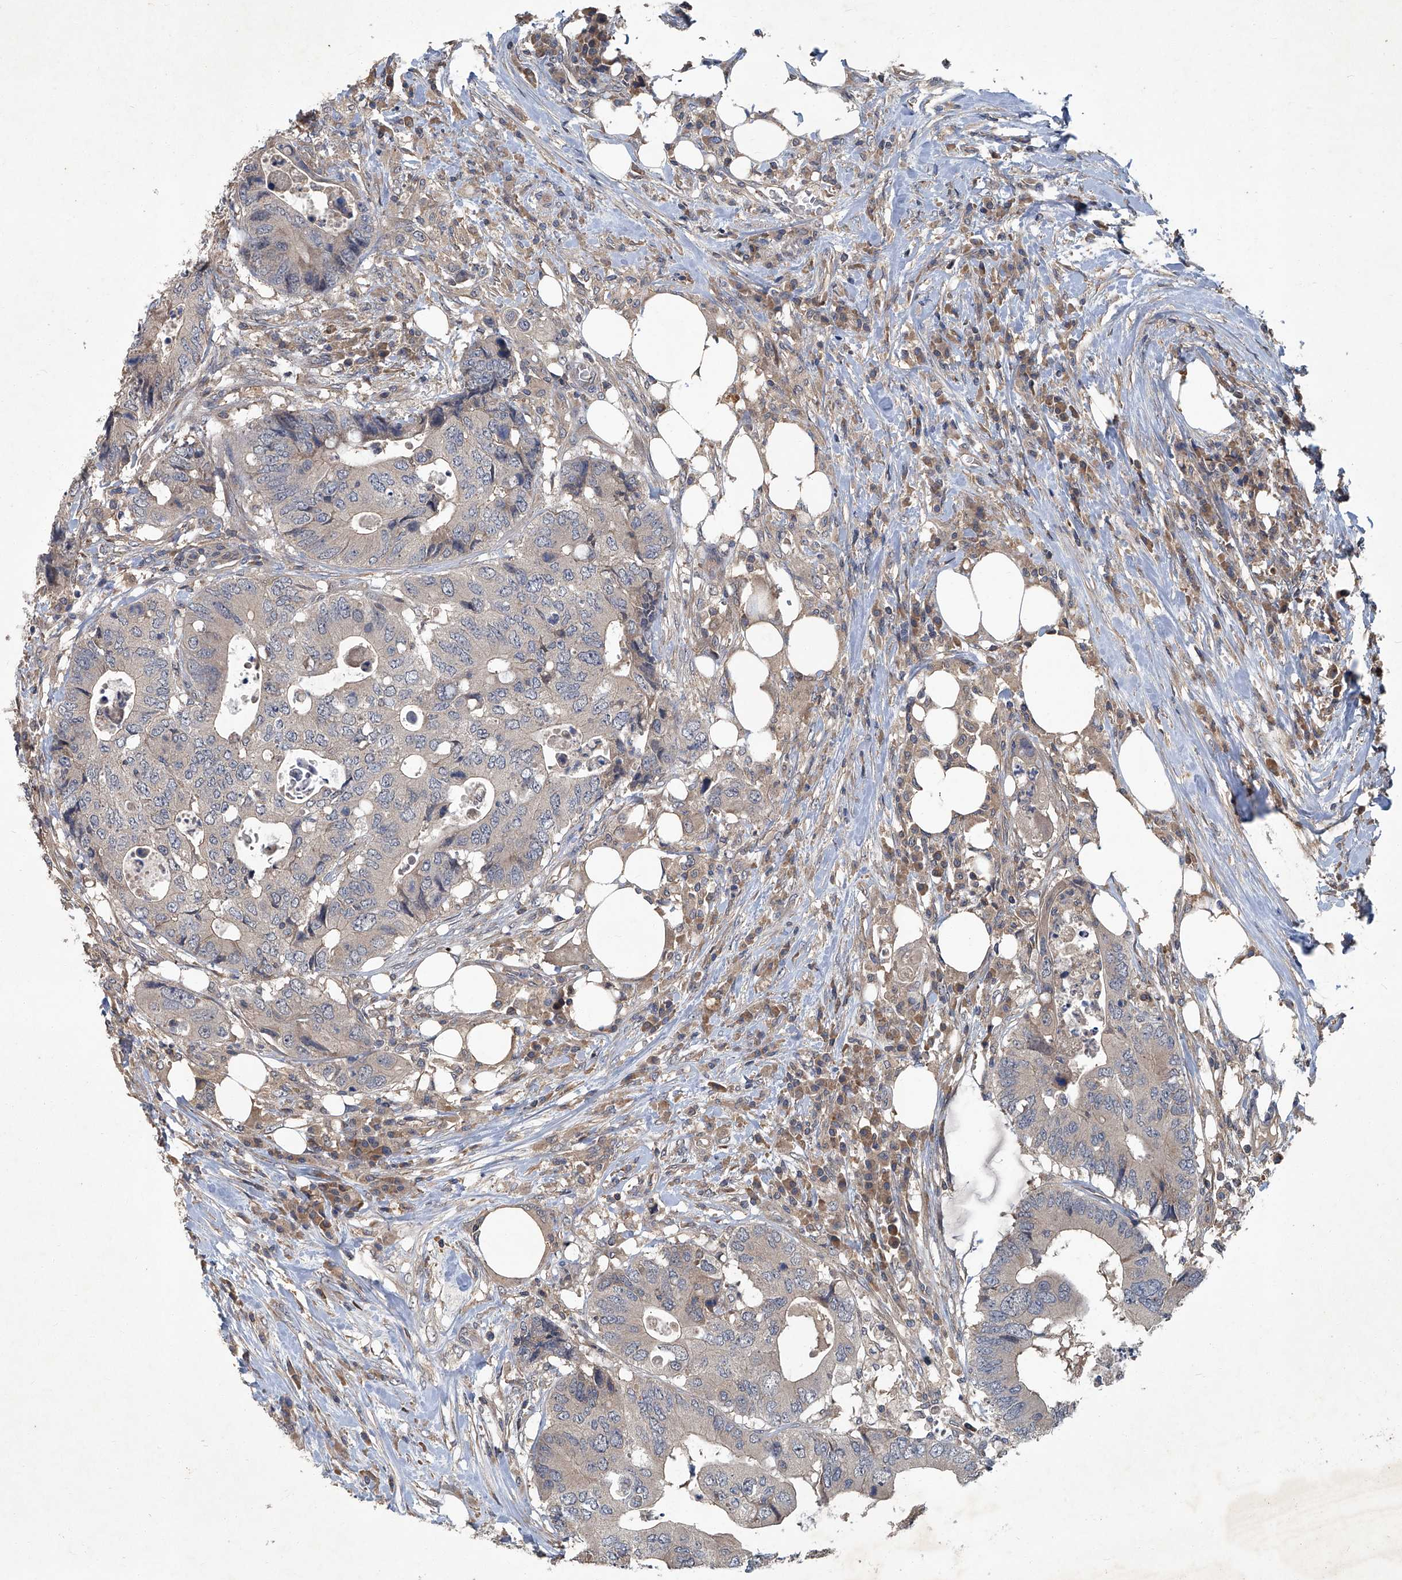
{"staining": {"intensity": "negative", "quantity": "none", "location": "none"}, "tissue": "colorectal cancer", "cell_type": "Tumor cells", "image_type": "cancer", "snomed": [{"axis": "morphology", "description": "Adenocarcinoma, NOS"}, {"axis": "topography", "description": "Colon"}], "caption": "Immunohistochemistry (IHC) image of human colorectal cancer (adenocarcinoma) stained for a protein (brown), which exhibits no staining in tumor cells.", "gene": "ANKRD34A", "patient": {"sex": "male", "age": 71}}